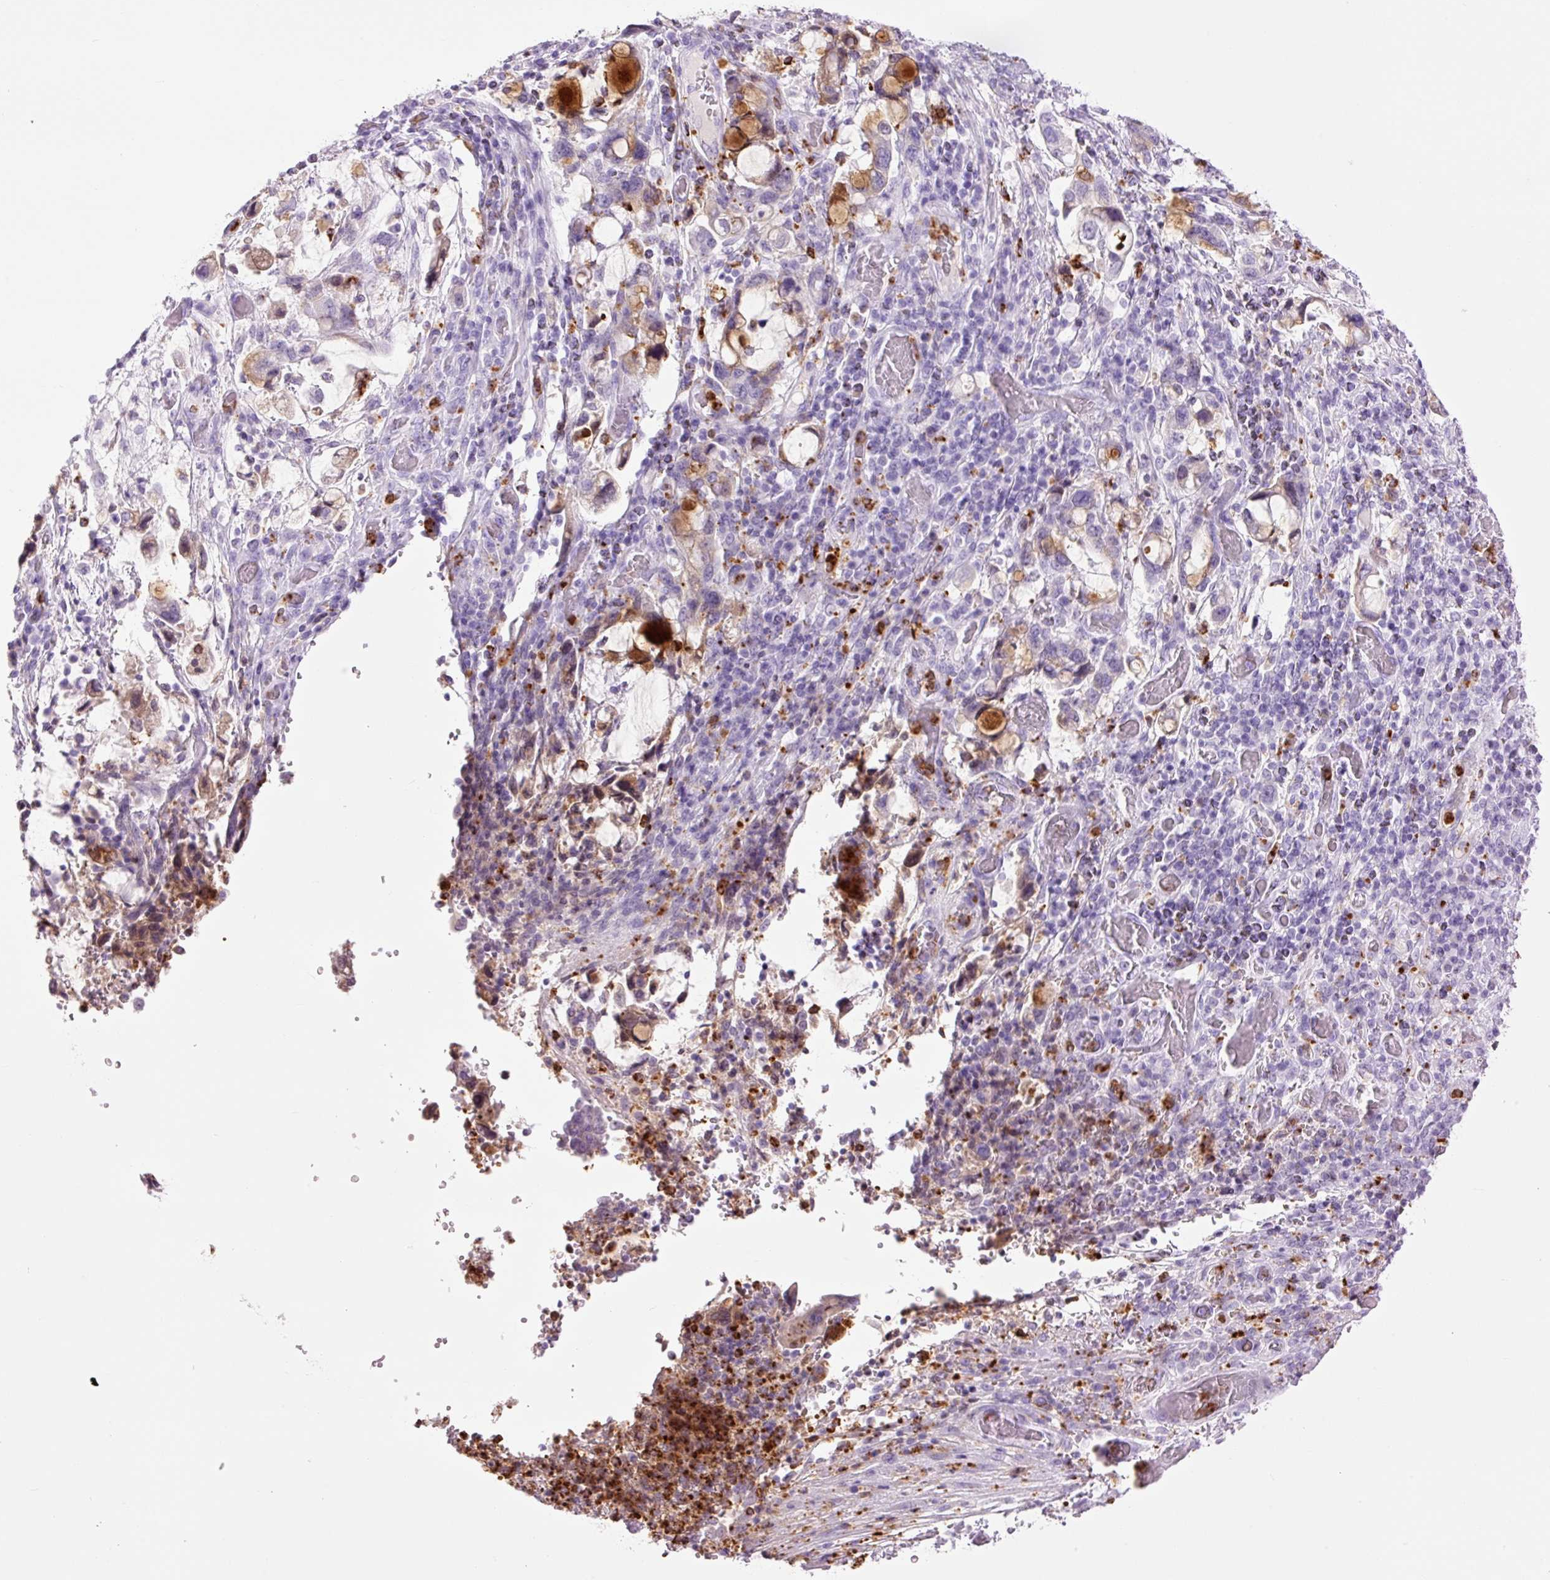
{"staining": {"intensity": "strong", "quantity": "25%-75%", "location": "cytoplasmic/membranous"}, "tissue": "stomach cancer", "cell_type": "Tumor cells", "image_type": "cancer", "snomed": [{"axis": "morphology", "description": "Adenocarcinoma, NOS"}, {"axis": "topography", "description": "Stomach, upper"}, {"axis": "topography", "description": "Stomach"}], "caption": "Immunohistochemistry staining of stomach cancer, which reveals high levels of strong cytoplasmic/membranous positivity in about 25%-75% of tumor cells indicating strong cytoplasmic/membranous protein staining. The staining was performed using DAB (brown) for protein detection and nuclei were counterstained in hematoxylin (blue).", "gene": "LYZ", "patient": {"sex": "male", "age": 62}}